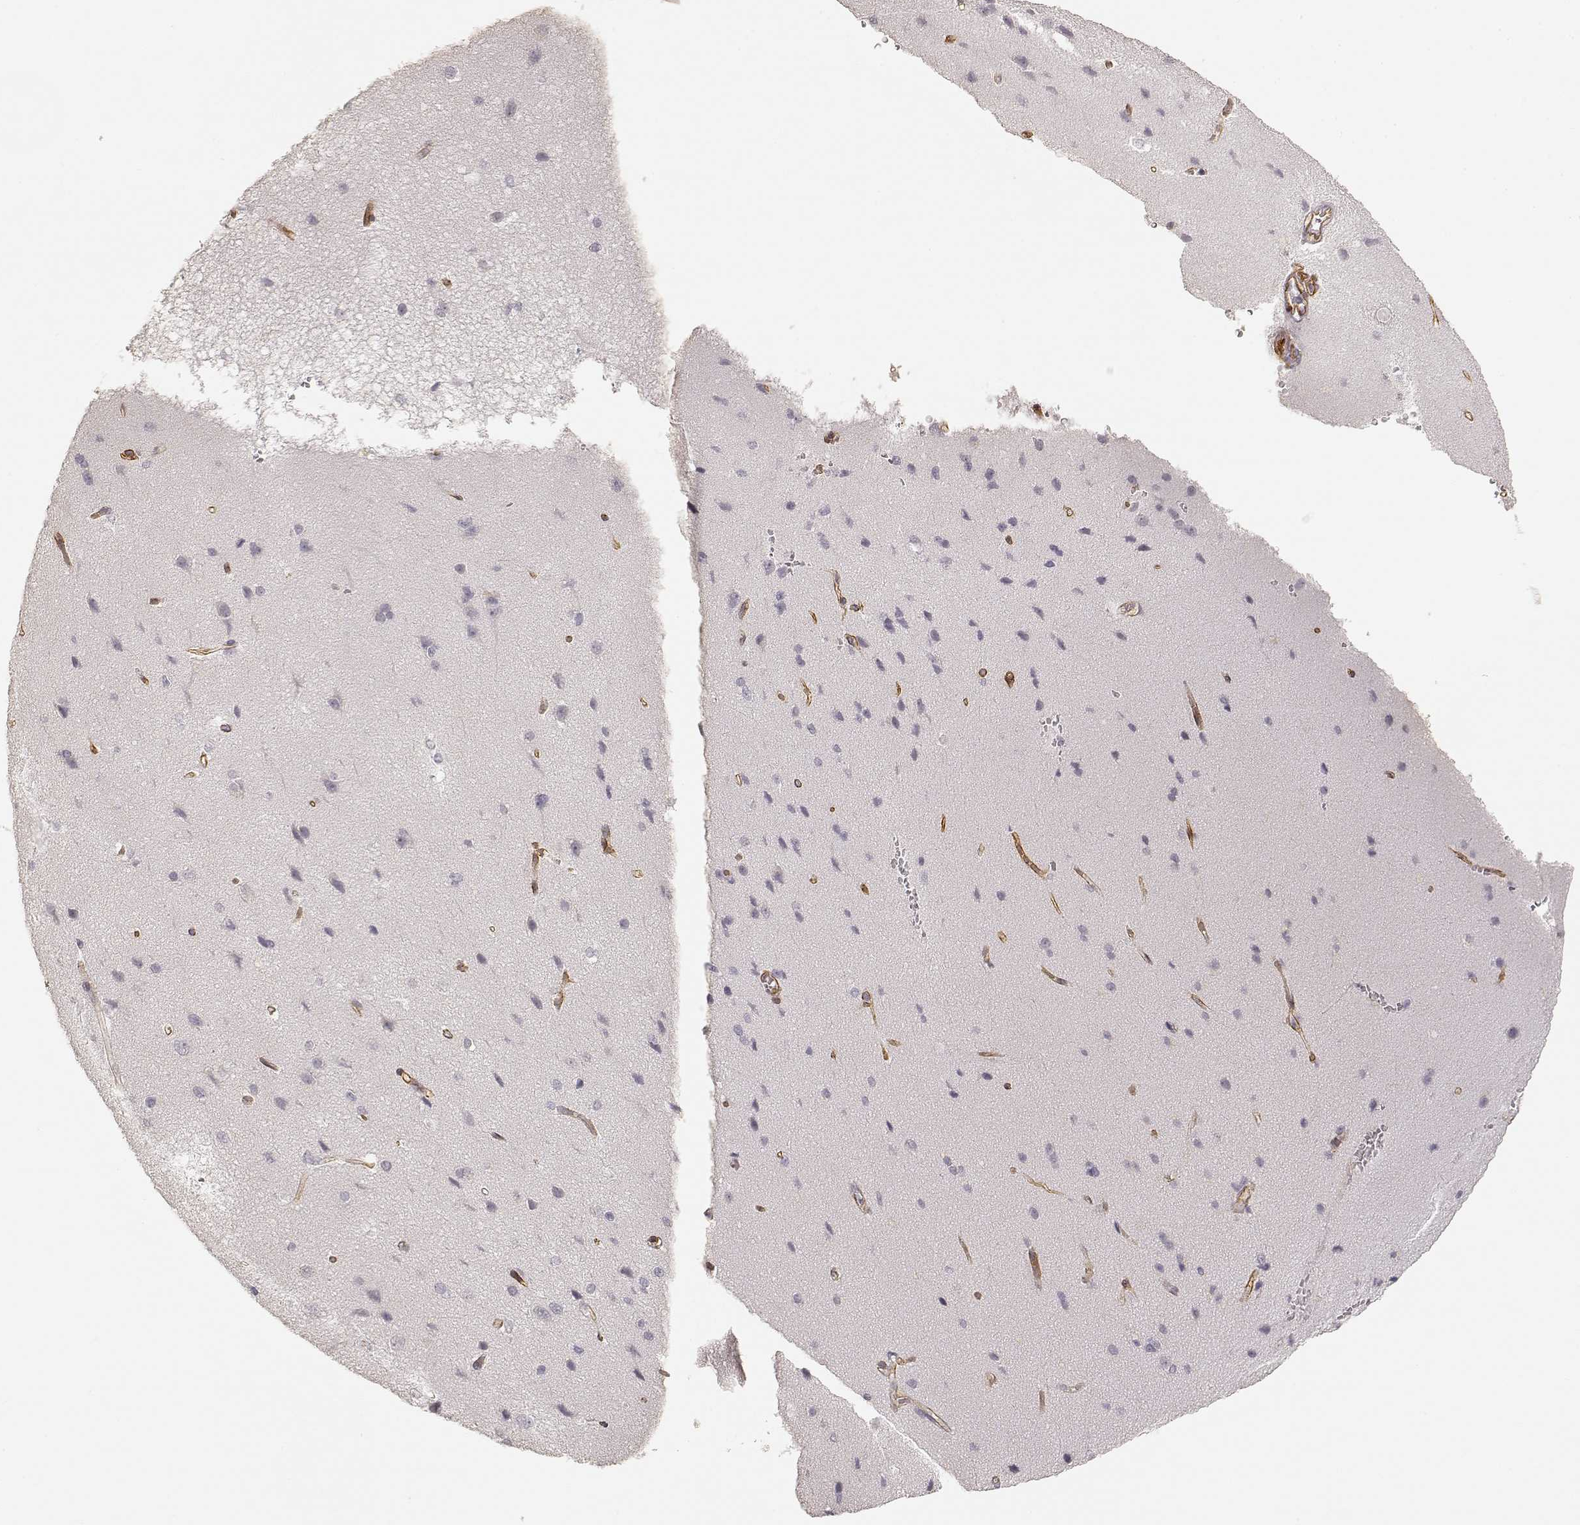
{"staining": {"intensity": "weak", "quantity": ">75%", "location": "cytoplasmic/membranous"}, "tissue": "cerebral cortex", "cell_type": "Endothelial cells", "image_type": "normal", "snomed": [{"axis": "morphology", "description": "Normal tissue, NOS"}, {"axis": "topography", "description": "Cerebral cortex"}], "caption": "Brown immunohistochemical staining in benign cerebral cortex reveals weak cytoplasmic/membranous expression in approximately >75% of endothelial cells.", "gene": "LAMA4", "patient": {"sex": "male", "age": 37}}